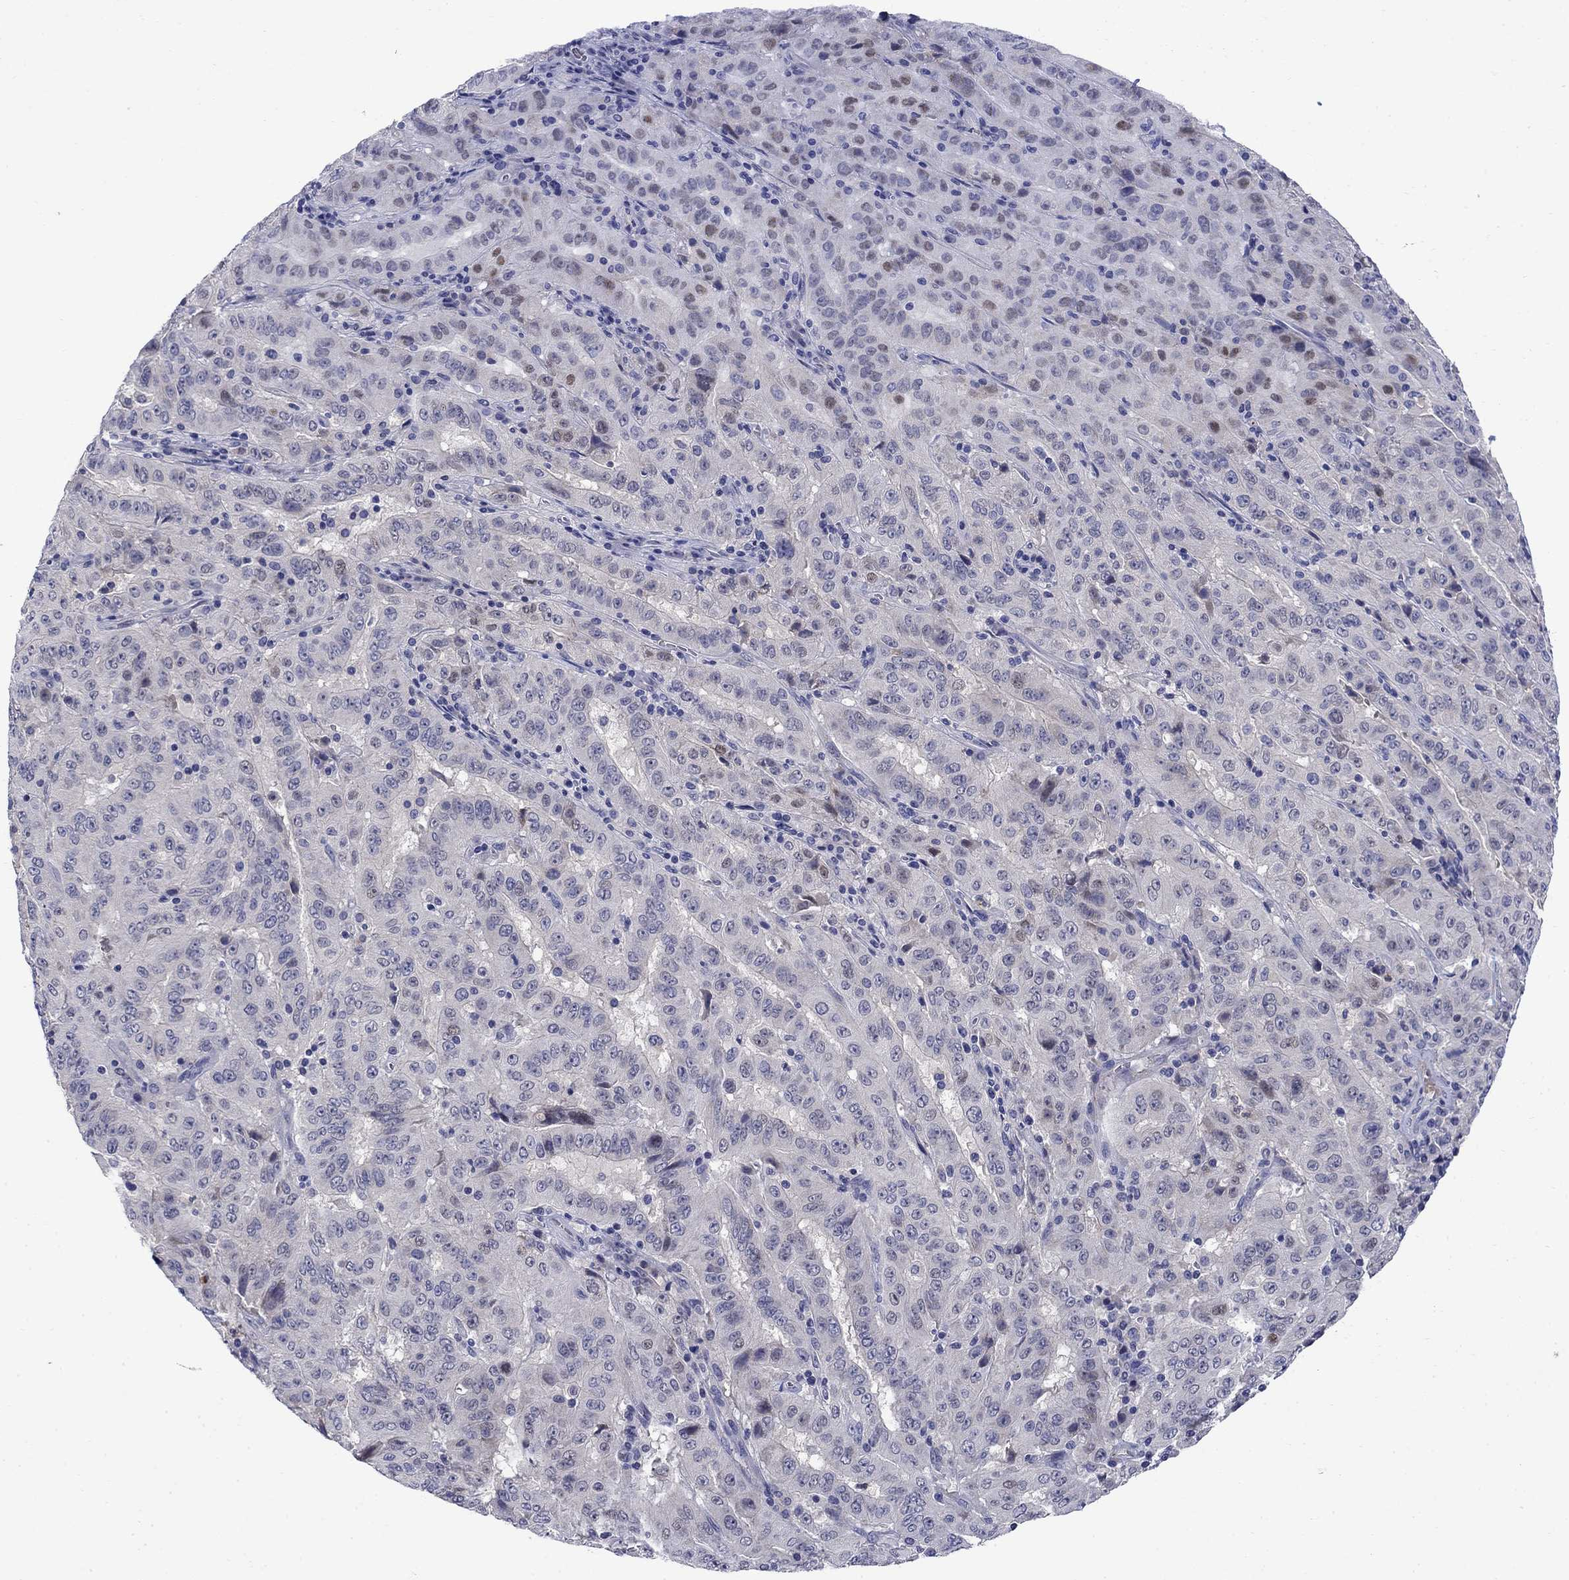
{"staining": {"intensity": "negative", "quantity": "none", "location": "none"}, "tissue": "pancreatic cancer", "cell_type": "Tumor cells", "image_type": "cancer", "snomed": [{"axis": "morphology", "description": "Adenocarcinoma, NOS"}, {"axis": "topography", "description": "Pancreas"}], "caption": "Tumor cells are negative for protein expression in human adenocarcinoma (pancreatic).", "gene": "STAB2", "patient": {"sex": "male", "age": 63}}